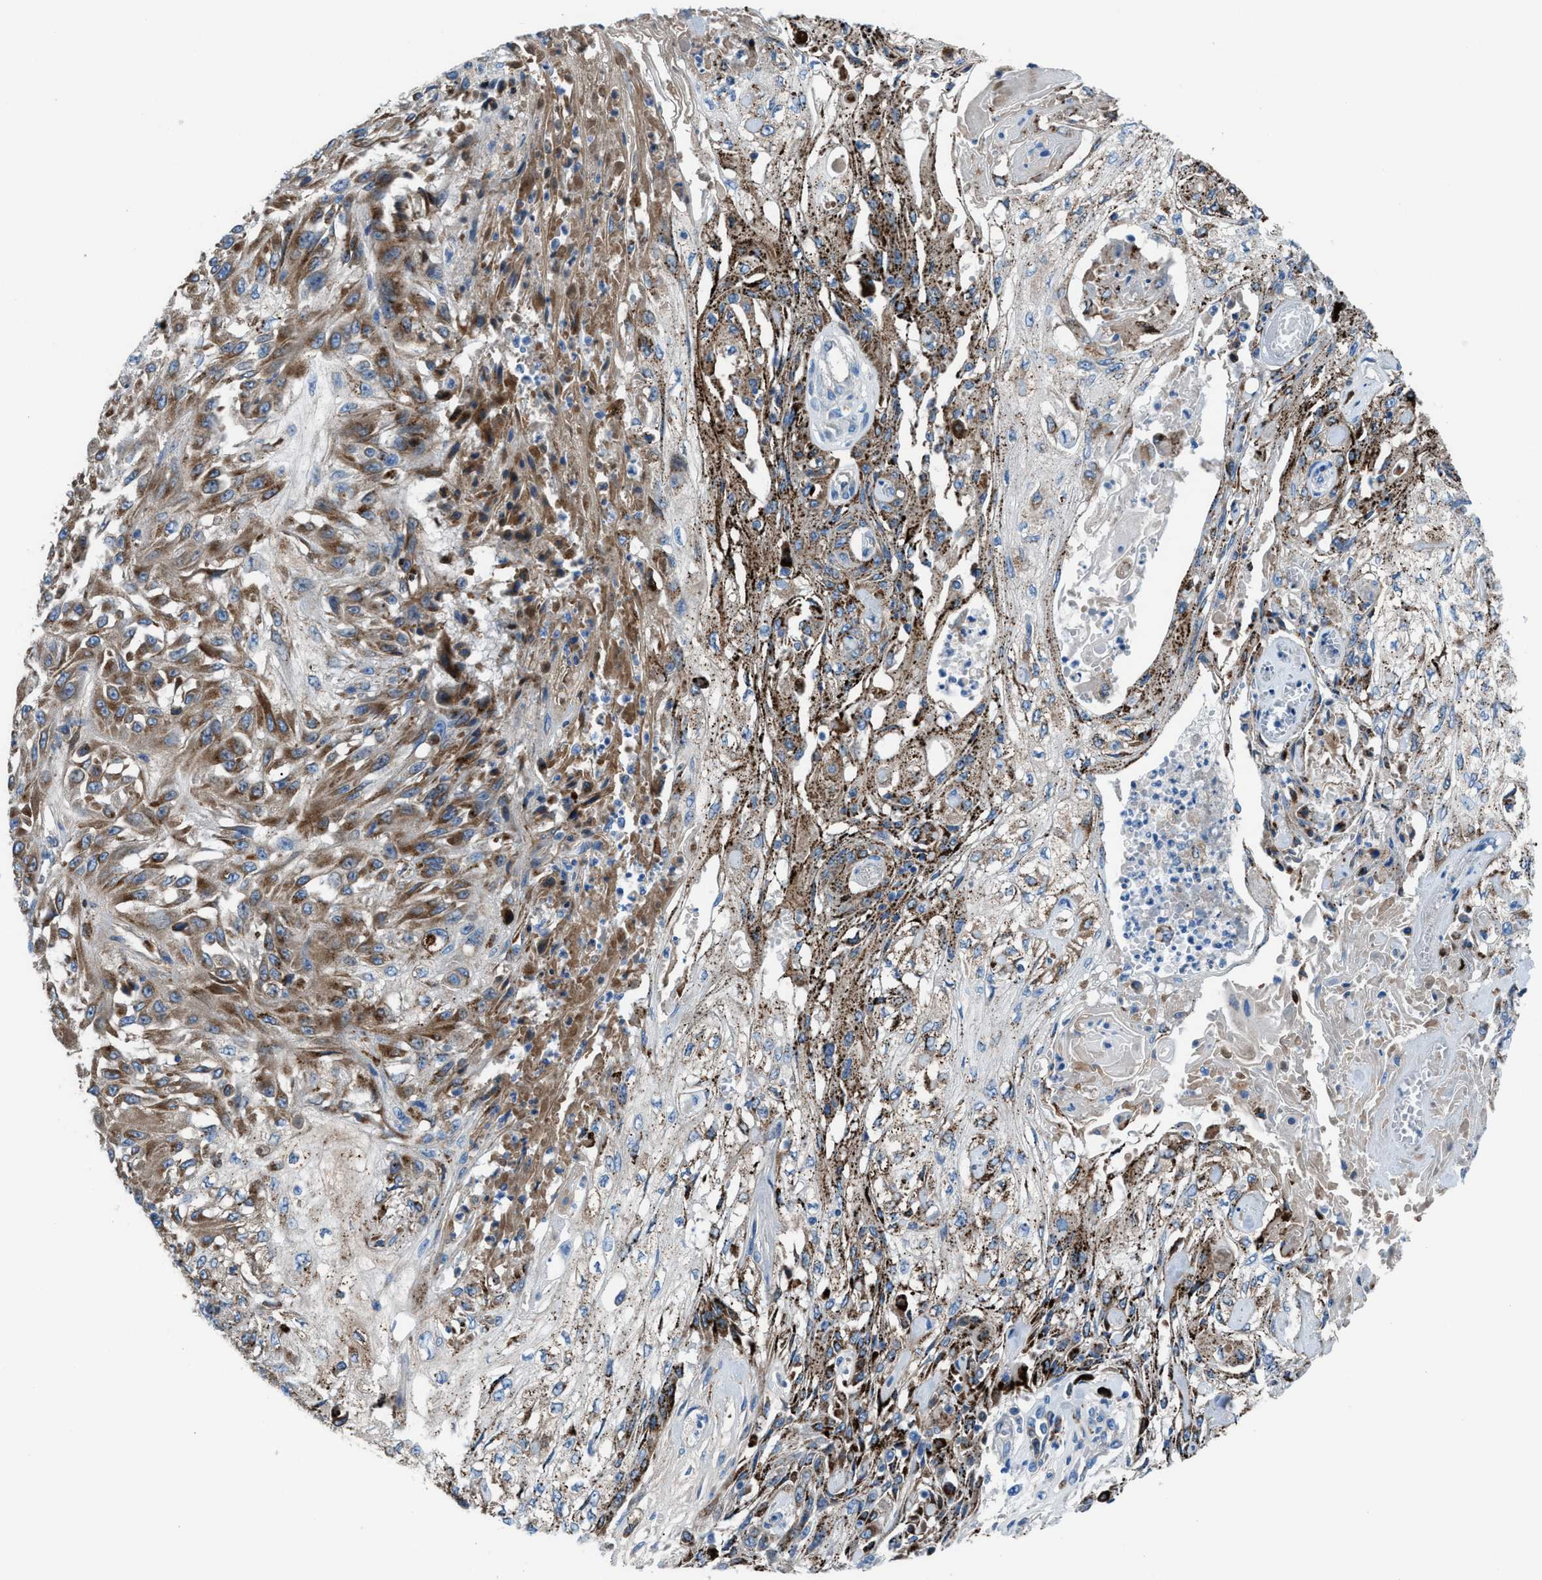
{"staining": {"intensity": "strong", "quantity": ">75%", "location": "cytoplasmic/membranous"}, "tissue": "skin cancer", "cell_type": "Tumor cells", "image_type": "cancer", "snomed": [{"axis": "morphology", "description": "Squamous cell carcinoma, NOS"}, {"axis": "morphology", "description": "Squamous cell carcinoma, metastatic, NOS"}, {"axis": "topography", "description": "Skin"}, {"axis": "topography", "description": "Lymph node"}], "caption": "Tumor cells exhibit high levels of strong cytoplasmic/membranous expression in approximately >75% of cells in skin metastatic squamous cell carcinoma. Nuclei are stained in blue.", "gene": "CD1B", "patient": {"sex": "male", "age": 75}}